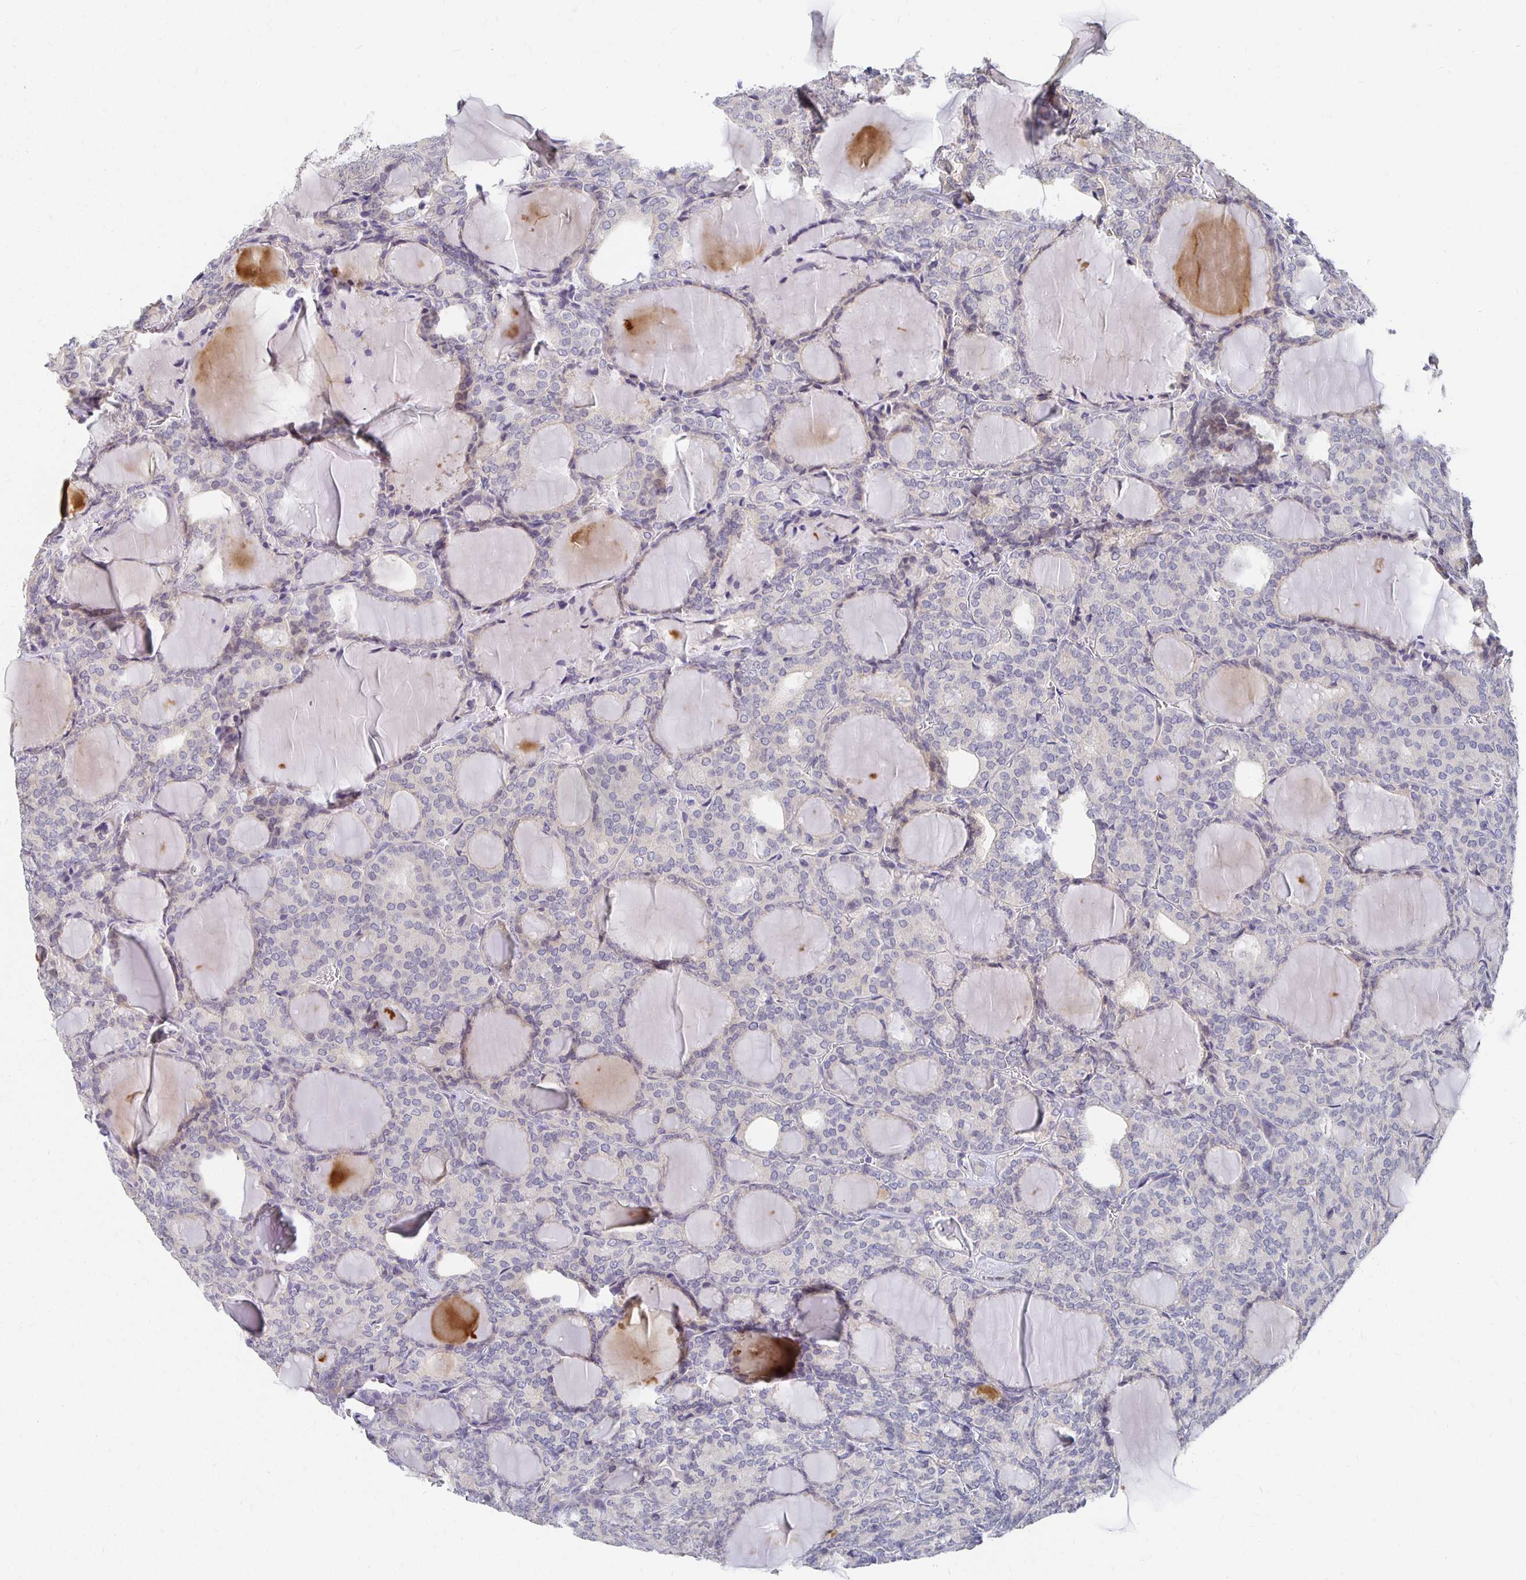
{"staining": {"intensity": "negative", "quantity": "none", "location": "none"}, "tissue": "thyroid cancer", "cell_type": "Tumor cells", "image_type": "cancer", "snomed": [{"axis": "morphology", "description": "Follicular adenoma carcinoma, NOS"}, {"axis": "topography", "description": "Thyroid gland"}], "caption": "Tumor cells show no significant positivity in follicular adenoma carcinoma (thyroid). The staining was performed using DAB to visualize the protein expression in brown, while the nuclei were stained in blue with hematoxylin (Magnification: 20x).", "gene": "FKRP", "patient": {"sex": "male", "age": 74}}